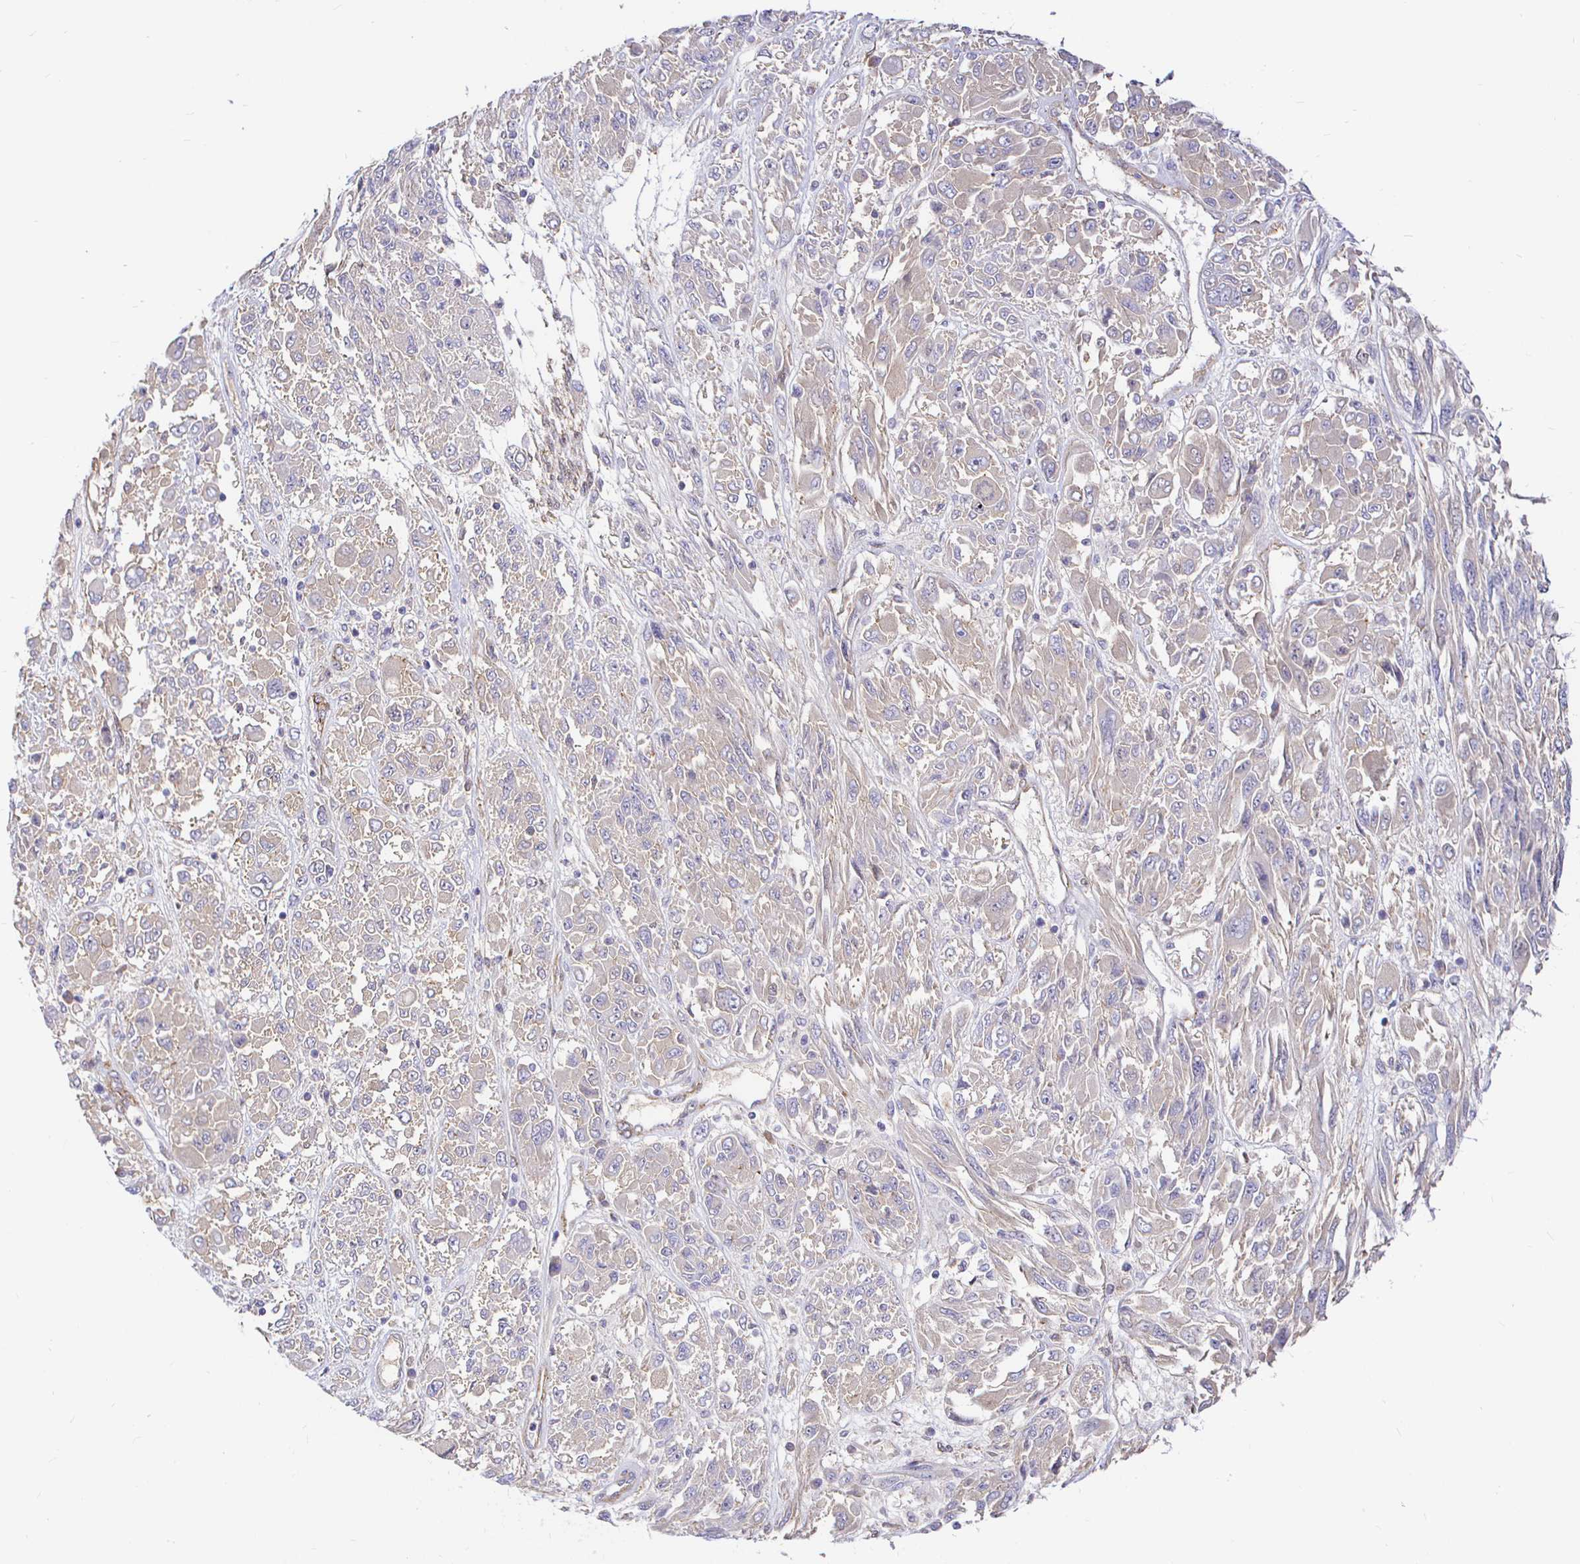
{"staining": {"intensity": "weak", "quantity": "25%-75%", "location": "cytoplasmic/membranous"}, "tissue": "melanoma", "cell_type": "Tumor cells", "image_type": "cancer", "snomed": [{"axis": "morphology", "description": "Malignant melanoma, NOS"}, {"axis": "topography", "description": "Skin"}], "caption": "IHC of malignant melanoma demonstrates low levels of weak cytoplasmic/membranous staining in approximately 25%-75% of tumor cells. Using DAB (brown) and hematoxylin (blue) stains, captured at high magnification using brightfield microscopy.", "gene": "PALM2AKAP2", "patient": {"sex": "female", "age": 91}}